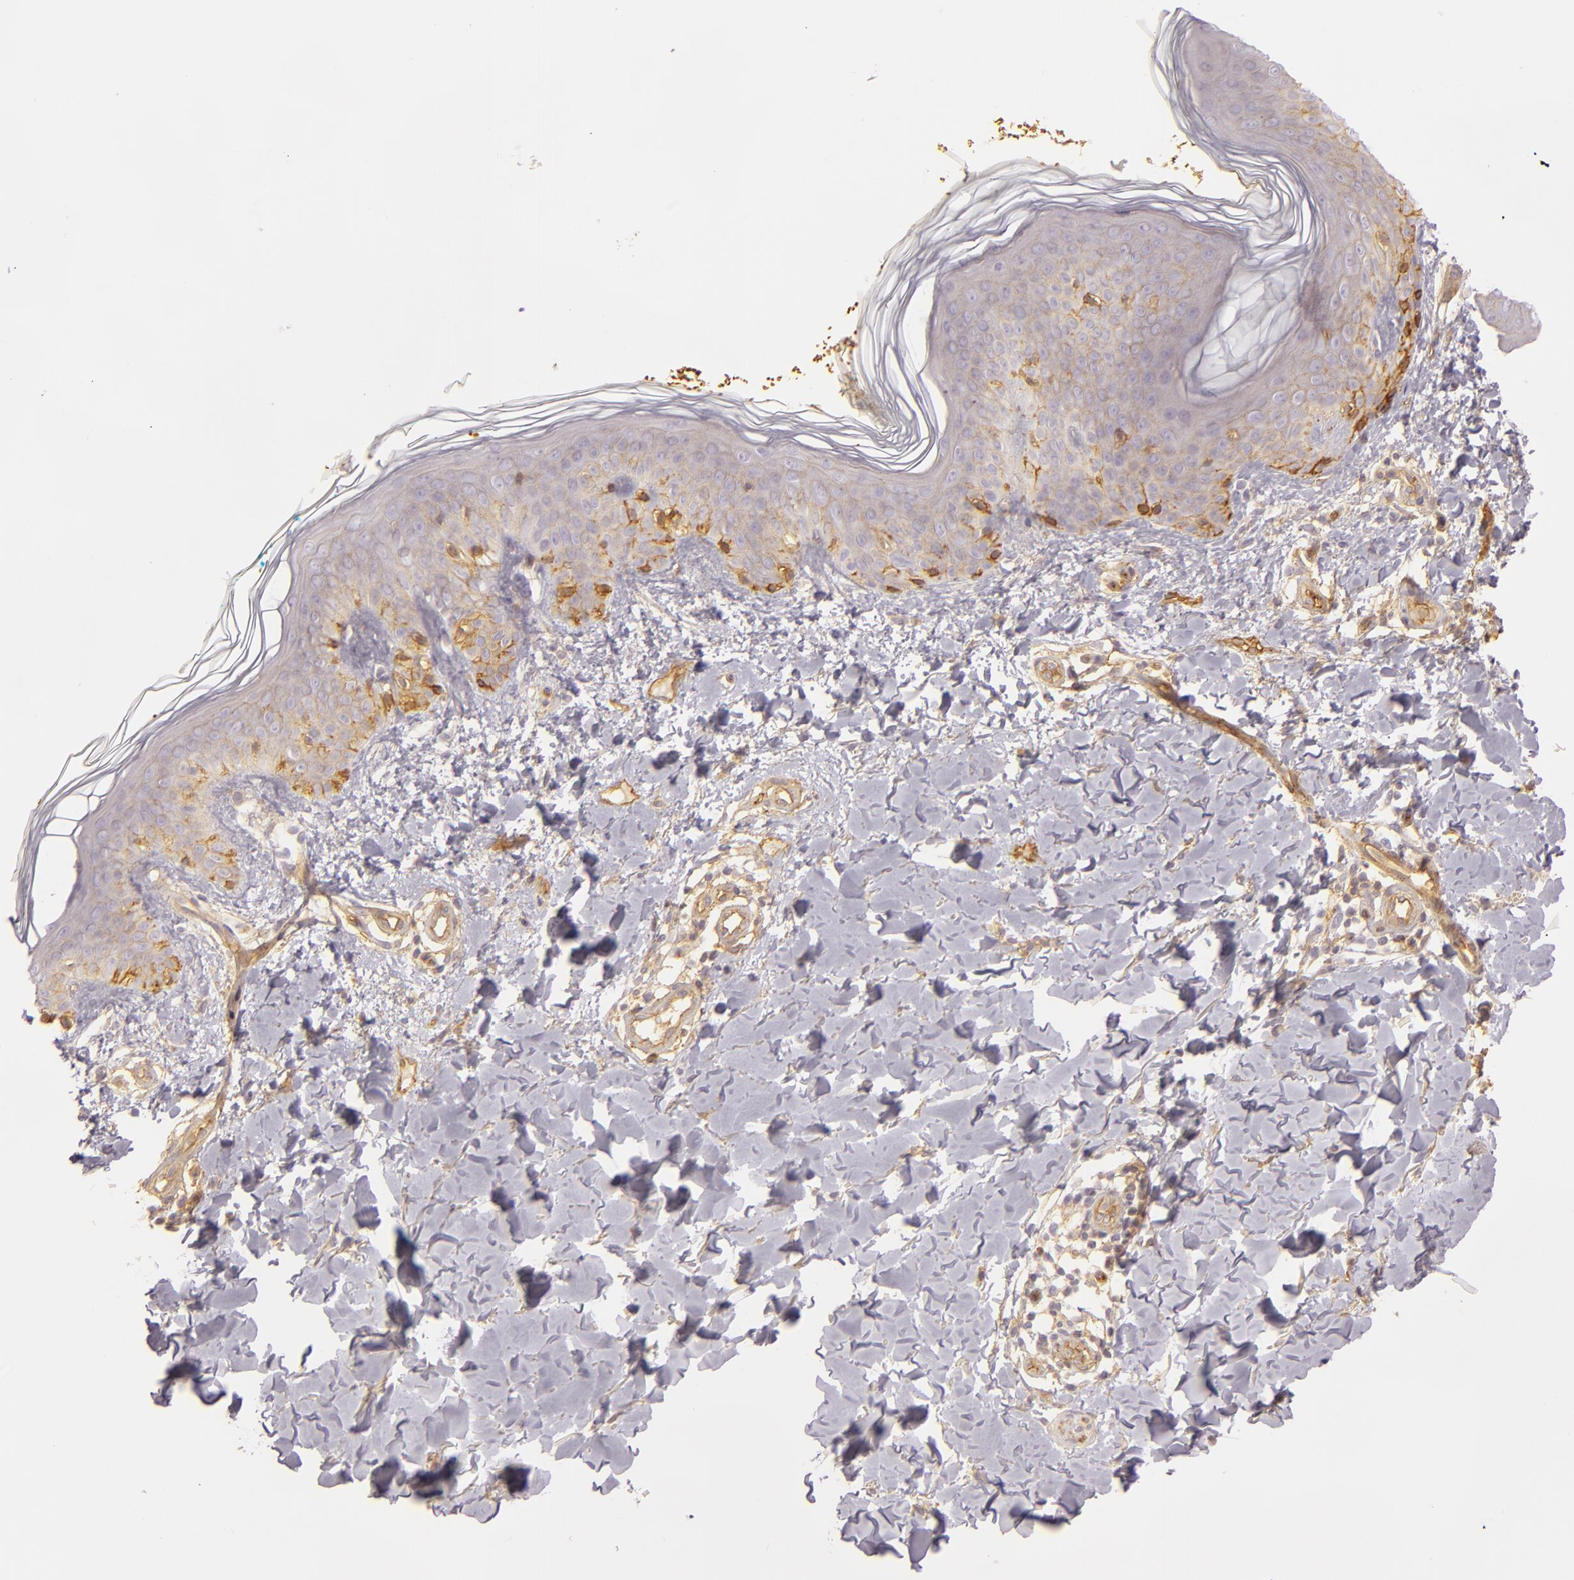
{"staining": {"intensity": "negative", "quantity": "none", "location": "none"}, "tissue": "skin", "cell_type": "Fibroblasts", "image_type": "normal", "snomed": [{"axis": "morphology", "description": "Normal tissue, NOS"}, {"axis": "topography", "description": "Skin"}], "caption": "This image is of unremarkable skin stained with IHC to label a protein in brown with the nuclei are counter-stained blue. There is no positivity in fibroblasts.", "gene": "CD59", "patient": {"sex": "male", "age": 32}}